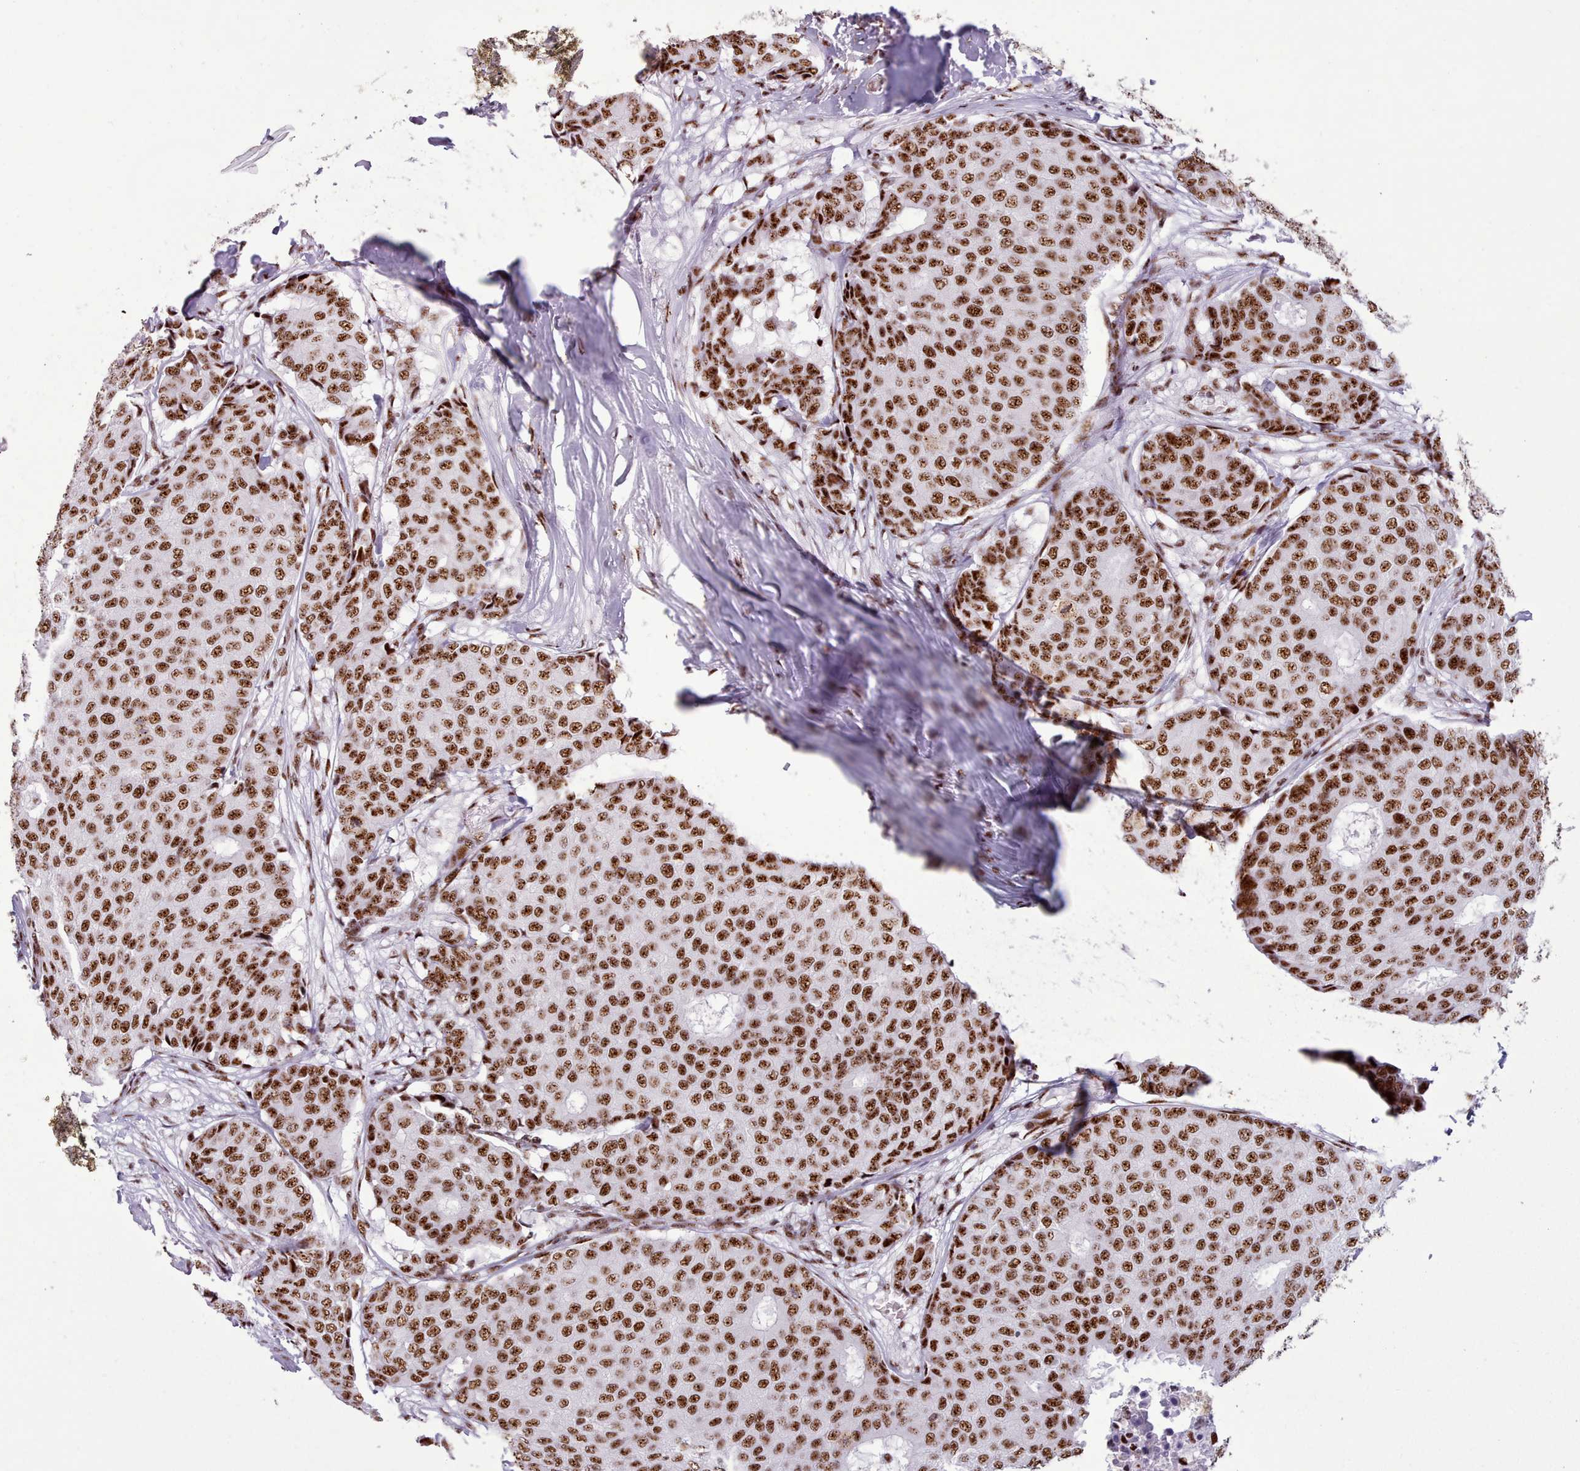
{"staining": {"intensity": "strong", "quantity": ">75%", "location": "nuclear"}, "tissue": "breast cancer", "cell_type": "Tumor cells", "image_type": "cancer", "snomed": [{"axis": "morphology", "description": "Duct carcinoma"}, {"axis": "topography", "description": "Breast"}], "caption": "Tumor cells show high levels of strong nuclear staining in about >75% of cells in infiltrating ductal carcinoma (breast). The protein of interest is shown in brown color, while the nuclei are stained blue.", "gene": "TMEM35B", "patient": {"sex": "female", "age": 75}}